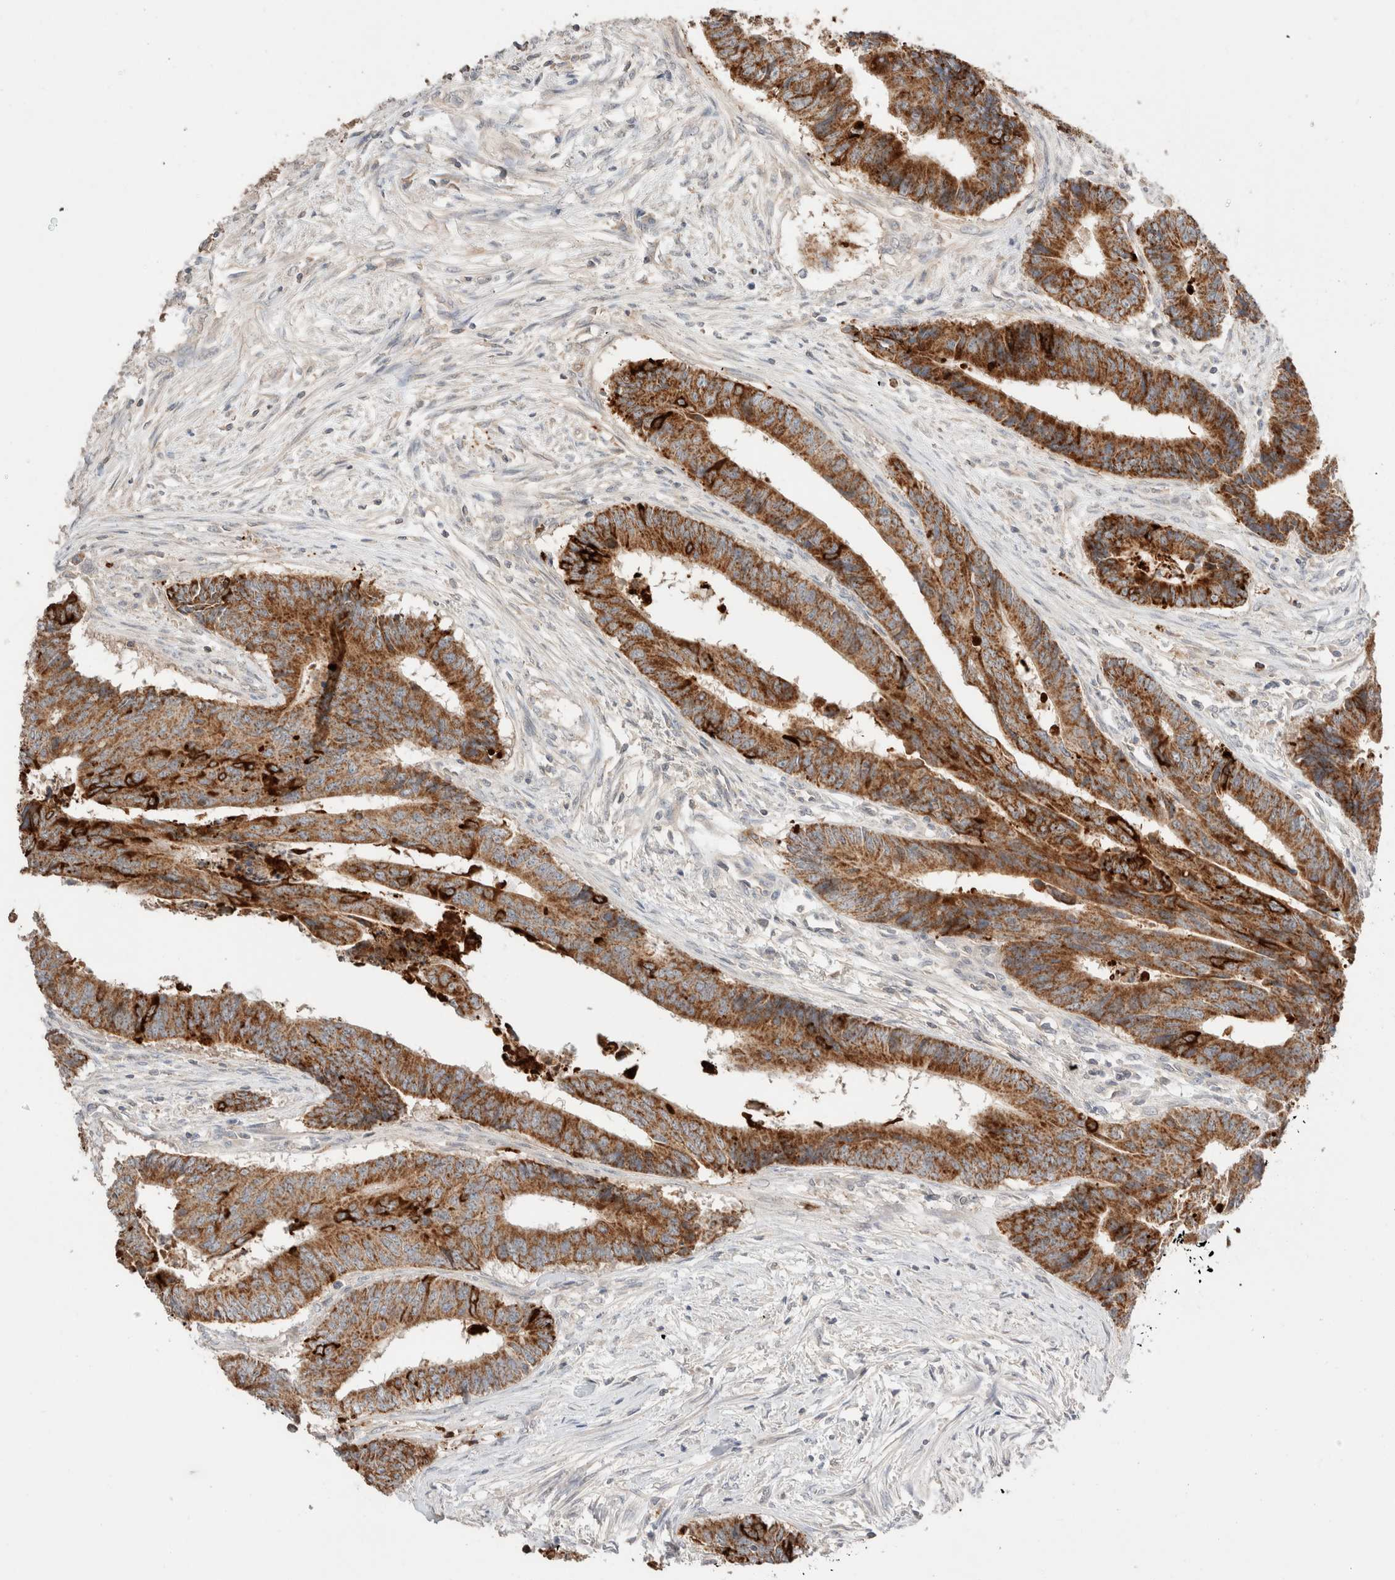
{"staining": {"intensity": "strong", "quantity": ">75%", "location": "cytoplasmic/membranous"}, "tissue": "colorectal cancer", "cell_type": "Tumor cells", "image_type": "cancer", "snomed": [{"axis": "morphology", "description": "Adenocarcinoma, NOS"}, {"axis": "topography", "description": "Rectum"}], "caption": "IHC micrograph of colorectal cancer stained for a protein (brown), which demonstrates high levels of strong cytoplasmic/membranous expression in about >75% of tumor cells.", "gene": "TRIM41", "patient": {"sex": "male", "age": 84}}